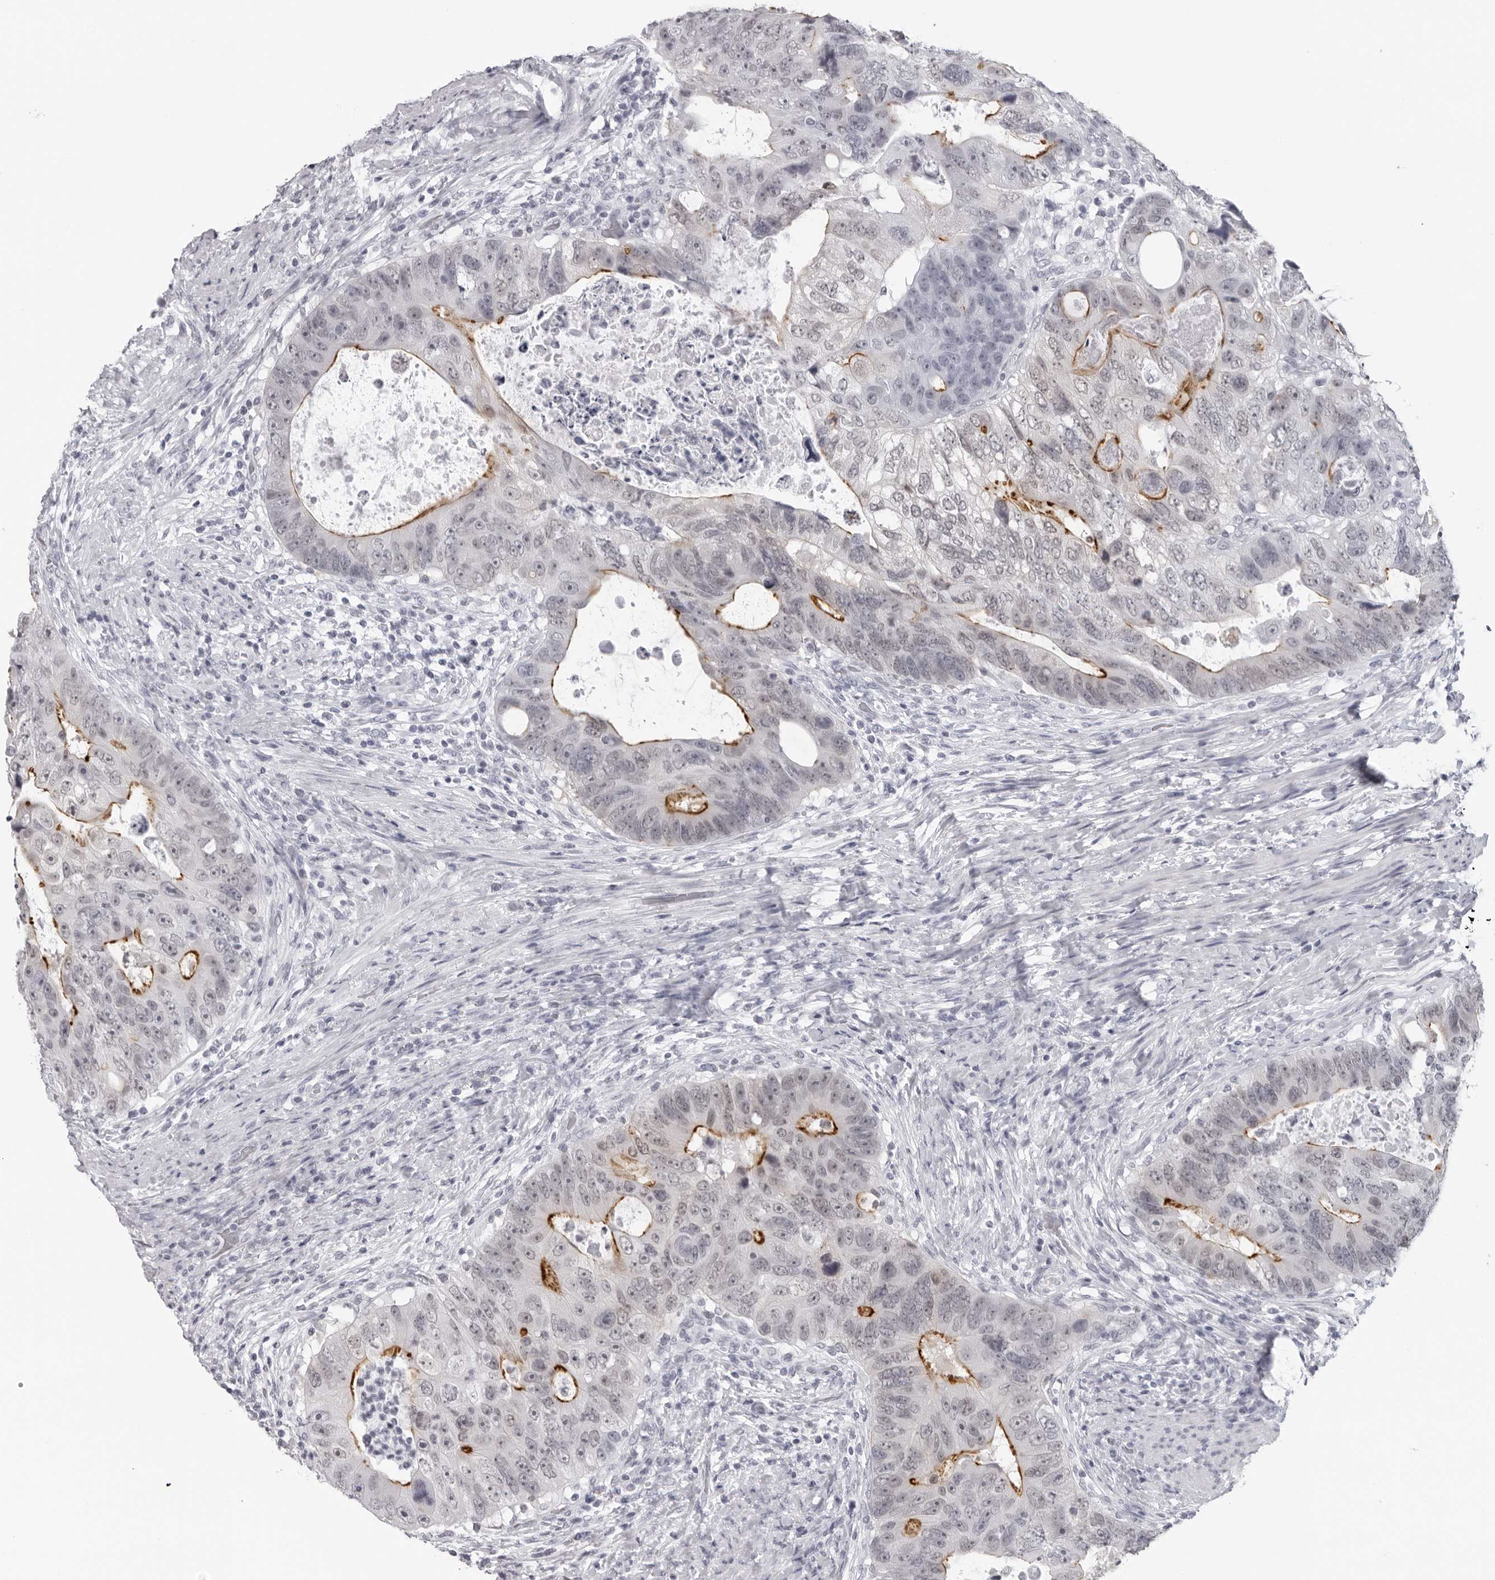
{"staining": {"intensity": "moderate", "quantity": "25%-75%", "location": "cytoplasmic/membranous"}, "tissue": "colorectal cancer", "cell_type": "Tumor cells", "image_type": "cancer", "snomed": [{"axis": "morphology", "description": "Adenocarcinoma, NOS"}, {"axis": "topography", "description": "Rectum"}], "caption": "Colorectal cancer stained with immunohistochemistry exhibits moderate cytoplasmic/membranous expression in approximately 25%-75% of tumor cells.", "gene": "ESPN", "patient": {"sex": "male", "age": 59}}